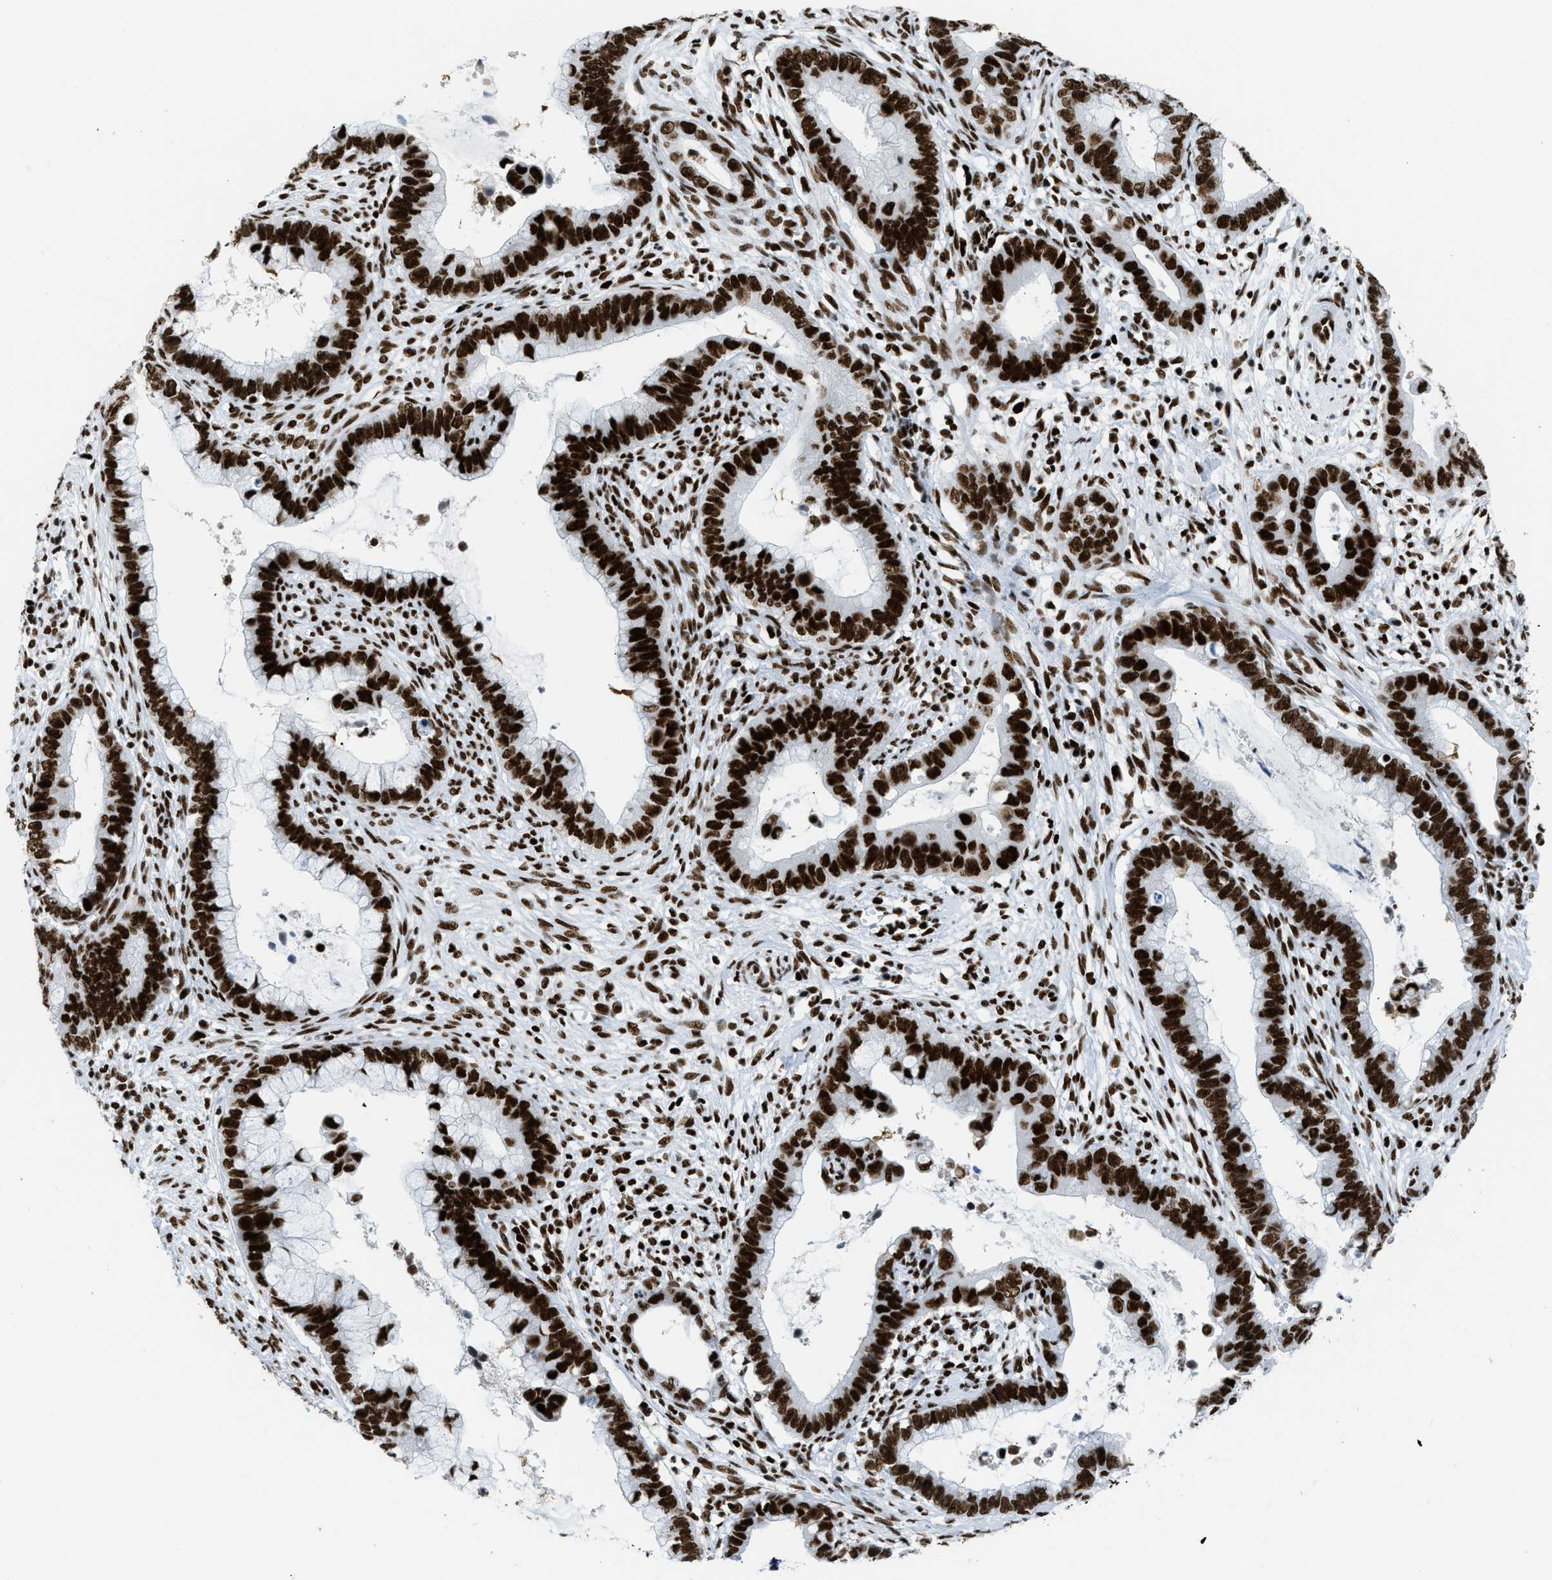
{"staining": {"intensity": "strong", "quantity": ">75%", "location": "nuclear"}, "tissue": "cervical cancer", "cell_type": "Tumor cells", "image_type": "cancer", "snomed": [{"axis": "morphology", "description": "Adenocarcinoma, NOS"}, {"axis": "topography", "description": "Cervix"}], "caption": "Immunohistochemistry (IHC) (DAB (3,3'-diaminobenzidine)) staining of human cervical cancer (adenocarcinoma) demonstrates strong nuclear protein positivity in approximately >75% of tumor cells.", "gene": "PIF1", "patient": {"sex": "female", "age": 44}}